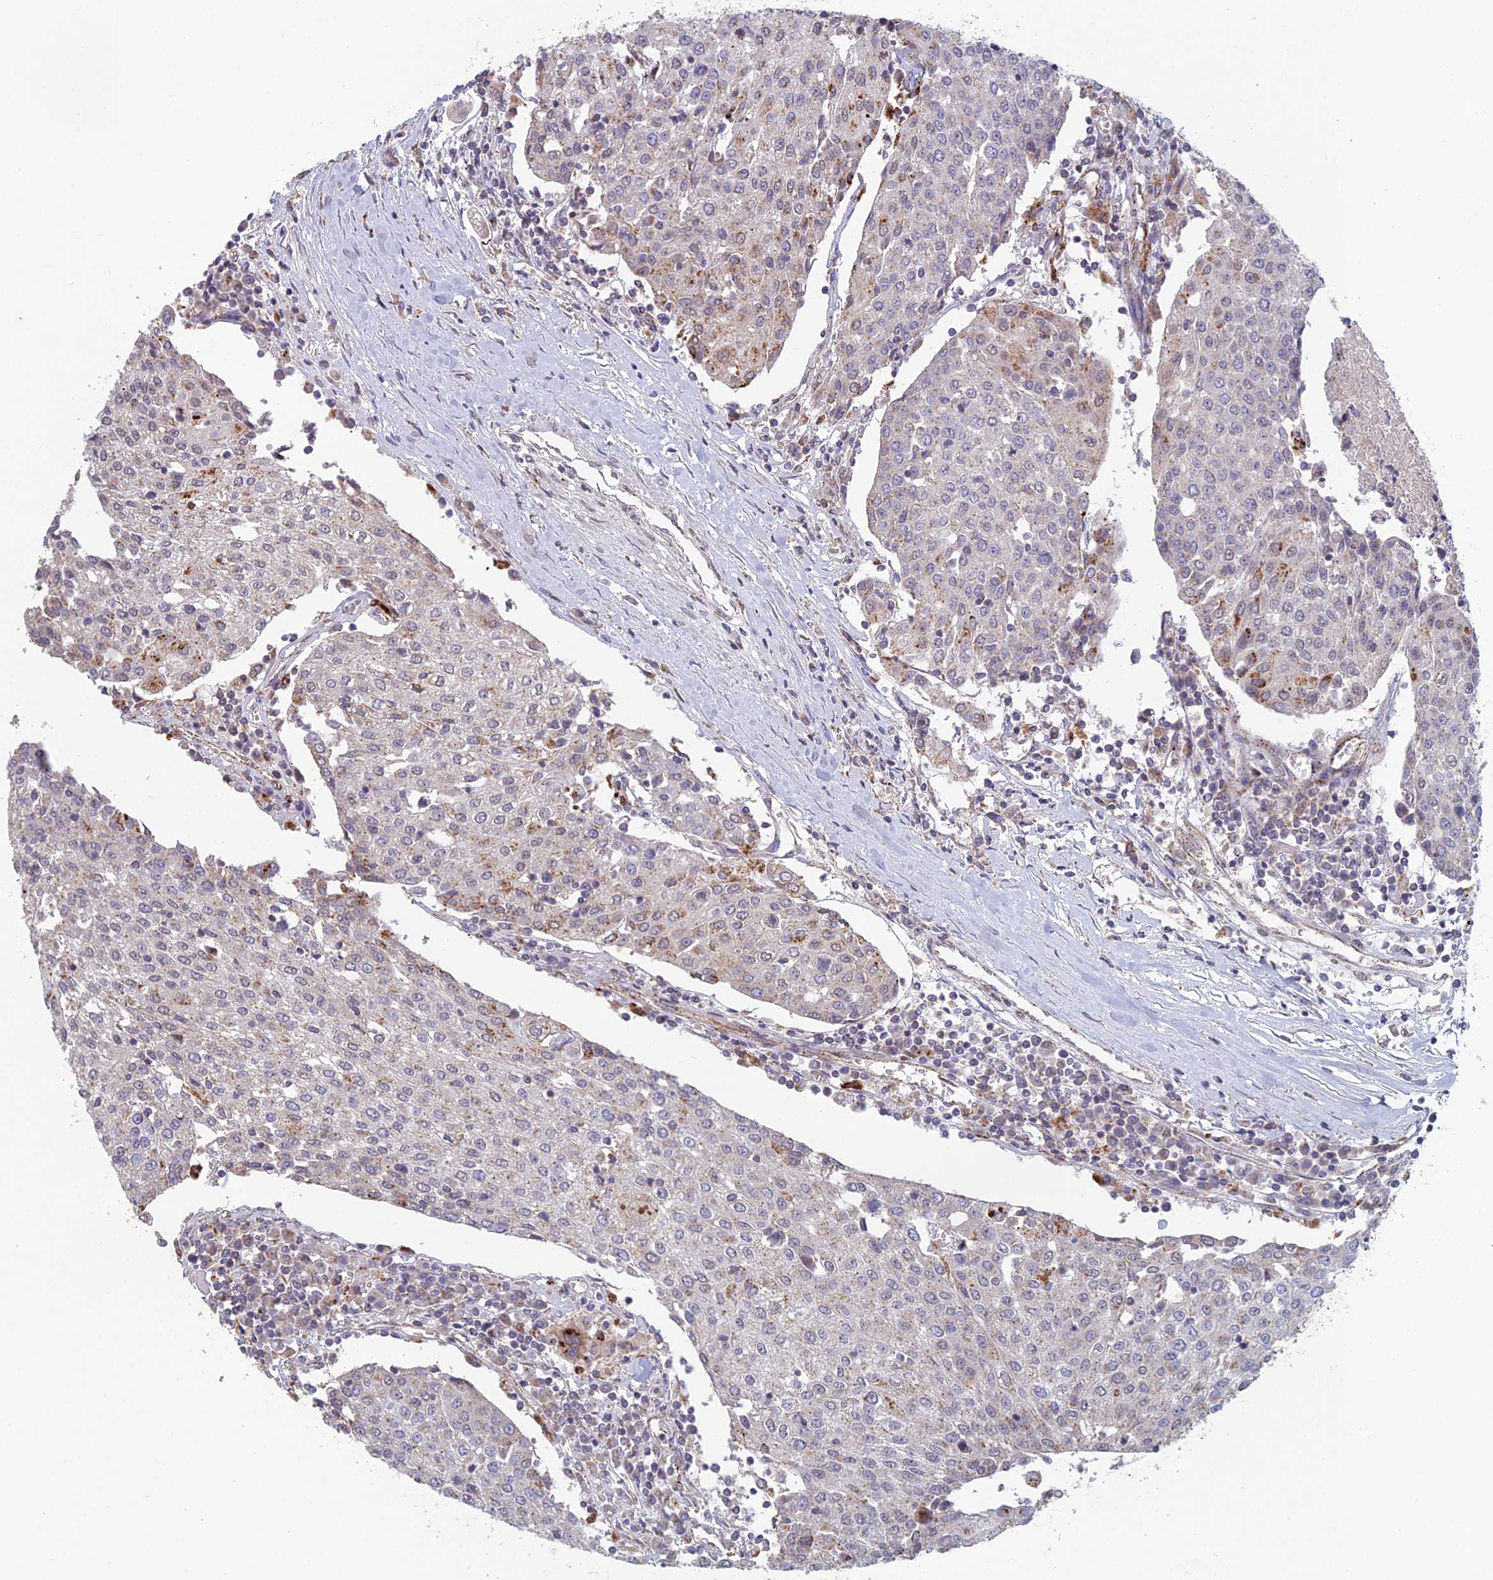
{"staining": {"intensity": "moderate", "quantity": "<25%", "location": "cytoplasmic/membranous"}, "tissue": "urothelial cancer", "cell_type": "Tumor cells", "image_type": "cancer", "snomed": [{"axis": "morphology", "description": "Urothelial carcinoma, High grade"}, {"axis": "topography", "description": "Urinary bladder"}], "caption": "A brown stain shows moderate cytoplasmic/membranous positivity of a protein in urothelial cancer tumor cells. (IHC, brightfield microscopy, high magnification).", "gene": "FOXS1", "patient": {"sex": "female", "age": 85}}